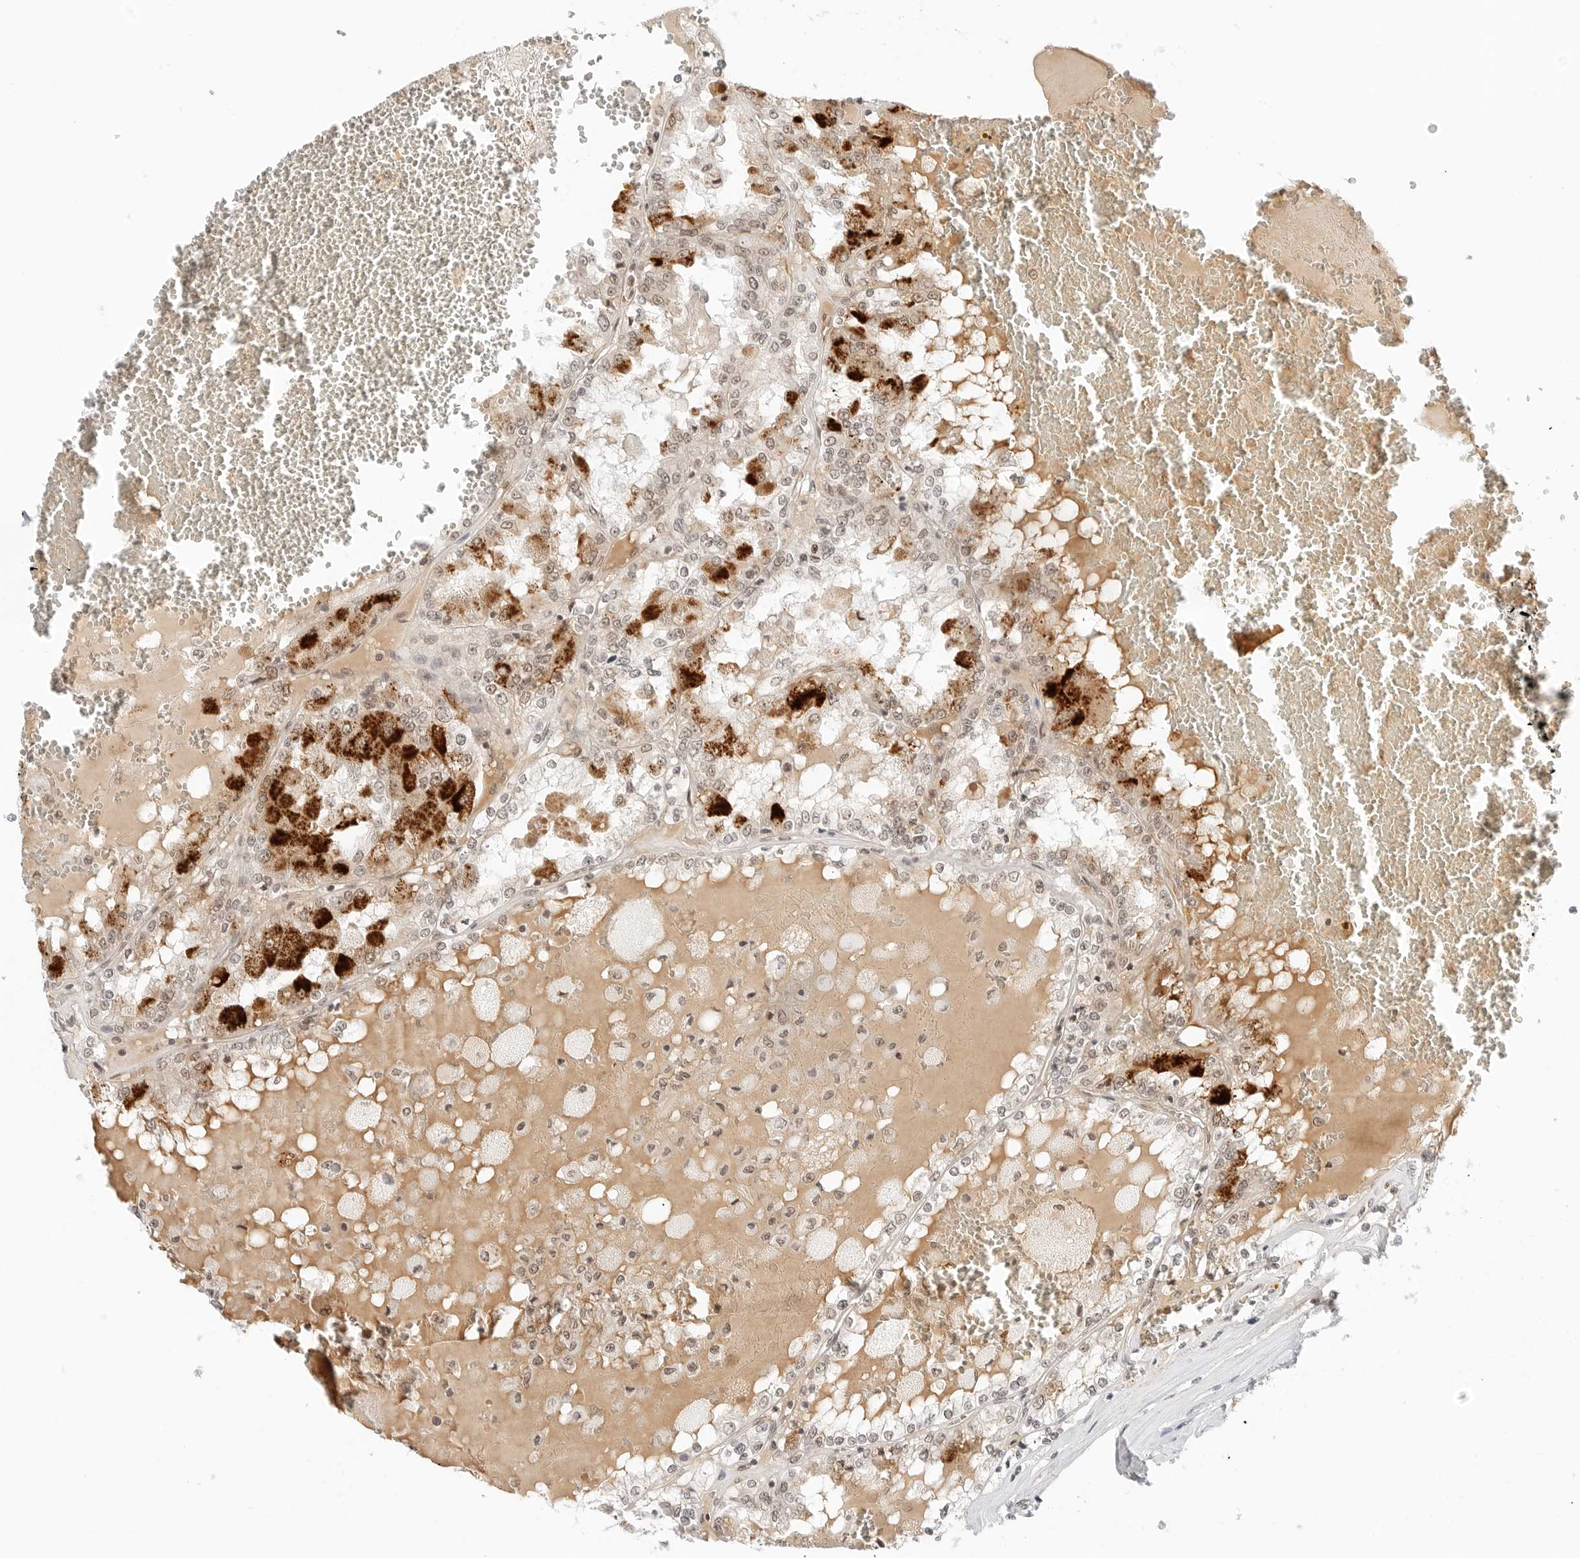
{"staining": {"intensity": "weak", "quantity": "25%-75%", "location": "cytoplasmic/membranous,nuclear"}, "tissue": "renal cancer", "cell_type": "Tumor cells", "image_type": "cancer", "snomed": [{"axis": "morphology", "description": "Adenocarcinoma, NOS"}, {"axis": "topography", "description": "Kidney"}], "caption": "Protein staining displays weak cytoplasmic/membranous and nuclear expression in about 25%-75% of tumor cells in adenocarcinoma (renal).", "gene": "NEO1", "patient": {"sex": "female", "age": 56}}